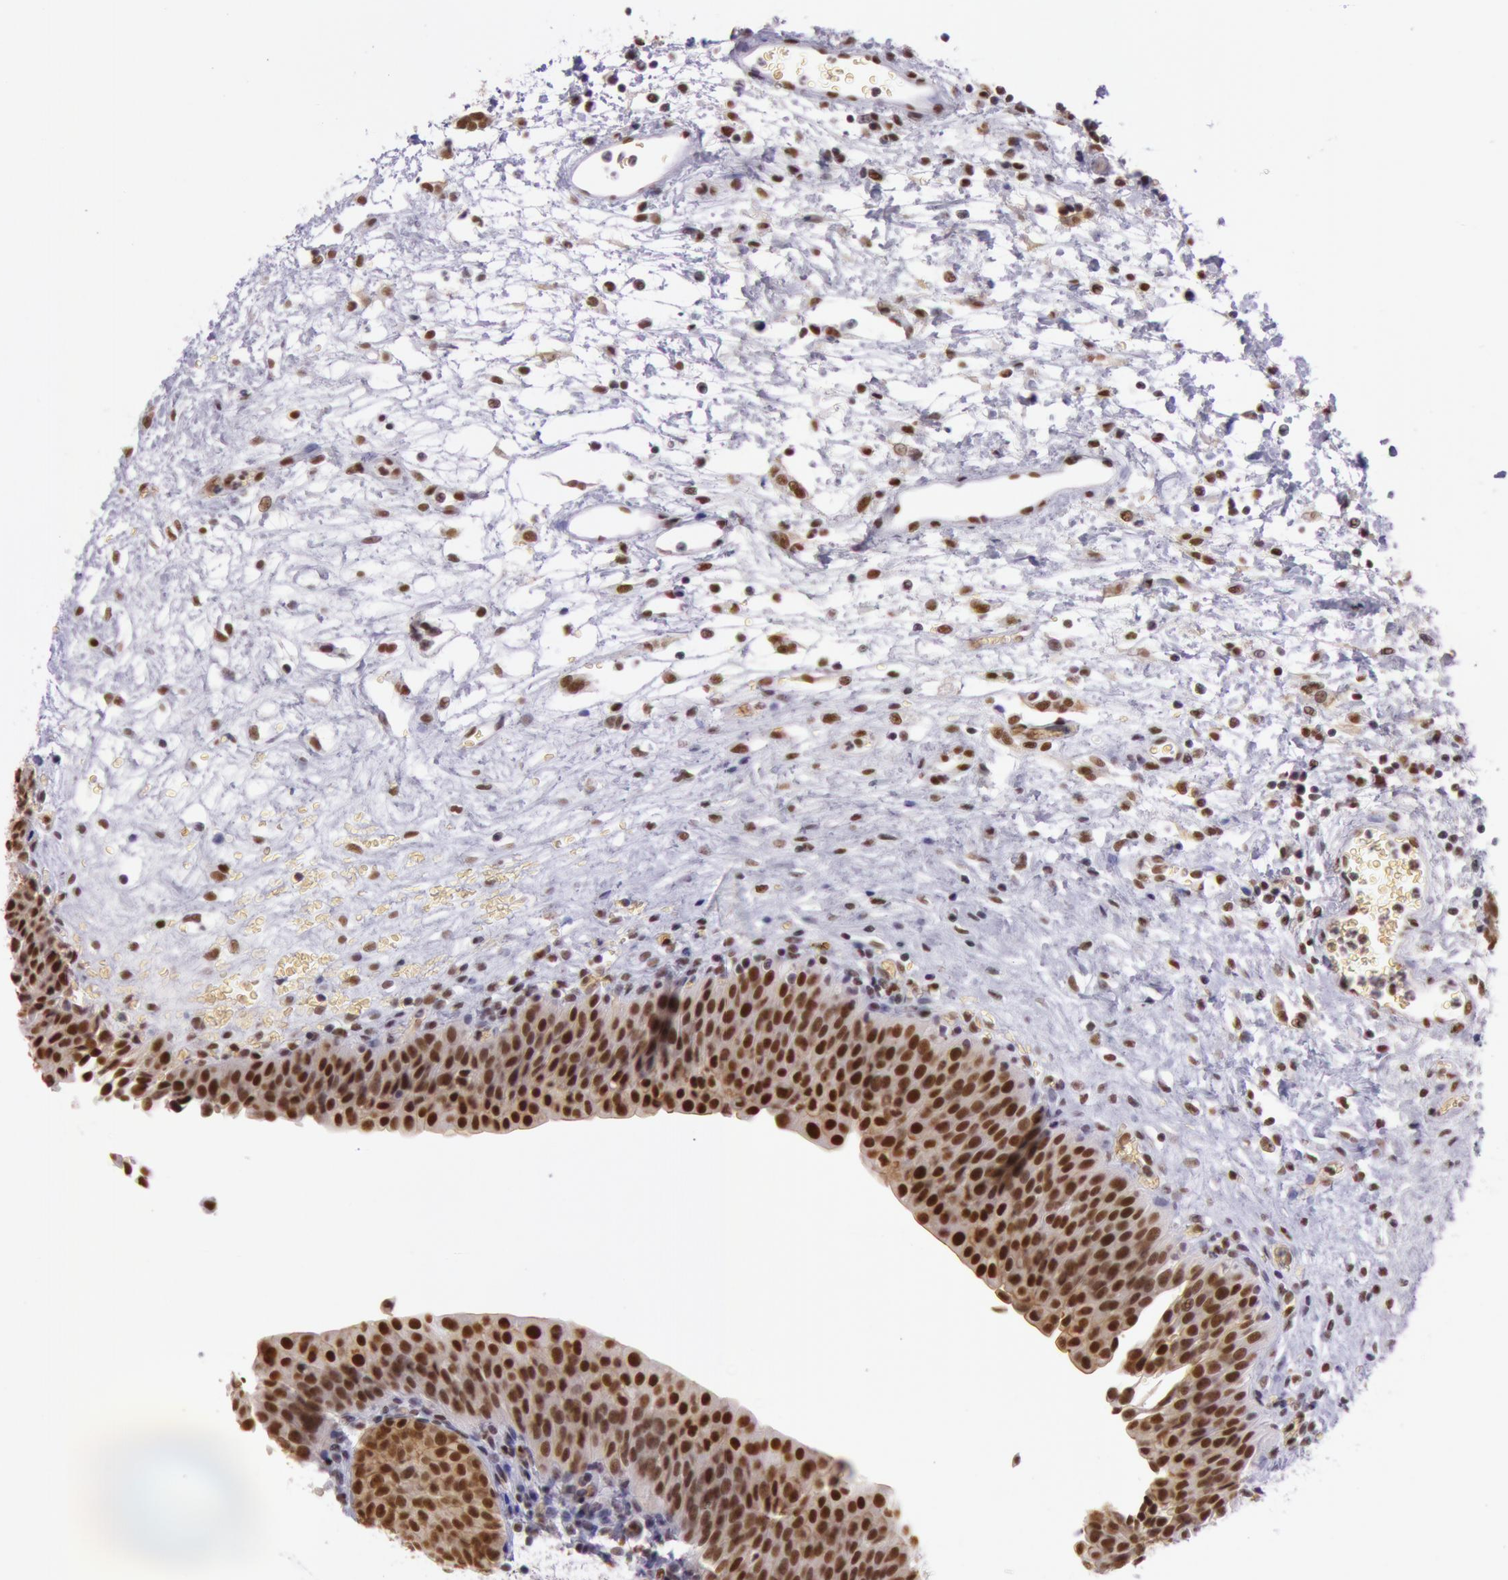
{"staining": {"intensity": "strong", "quantity": ">75%", "location": "nuclear"}, "tissue": "urinary bladder", "cell_type": "Urothelial cells", "image_type": "normal", "snomed": [{"axis": "morphology", "description": "Normal tissue, NOS"}, {"axis": "topography", "description": "Smooth muscle"}, {"axis": "topography", "description": "Urinary bladder"}], "caption": "This is an image of IHC staining of benign urinary bladder, which shows strong positivity in the nuclear of urothelial cells.", "gene": "NBN", "patient": {"sex": "male", "age": 35}}